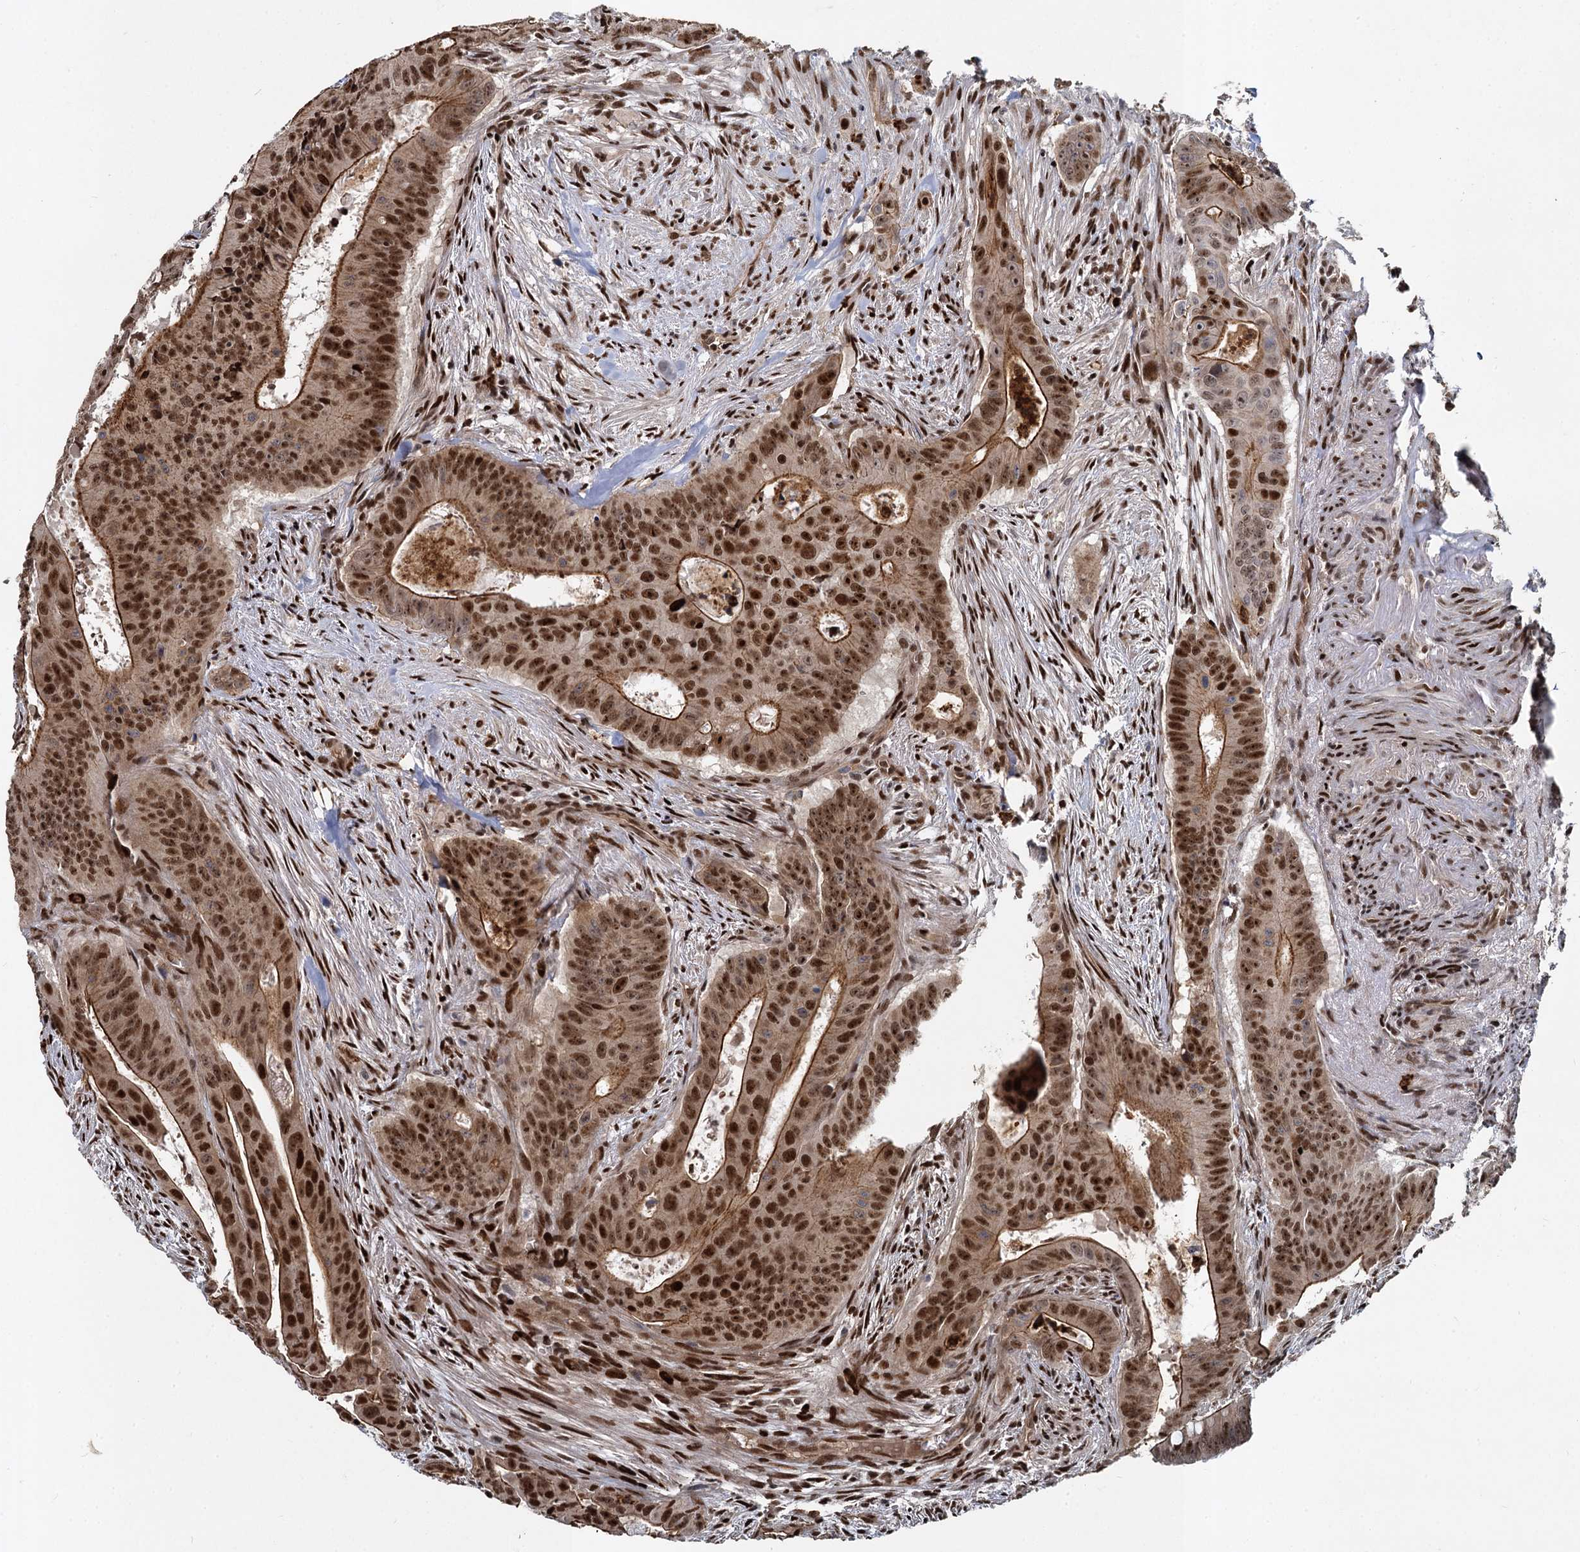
{"staining": {"intensity": "strong", "quantity": ">75%", "location": "cytoplasmic/membranous,nuclear"}, "tissue": "colorectal cancer", "cell_type": "Tumor cells", "image_type": "cancer", "snomed": [{"axis": "morphology", "description": "Adenocarcinoma, NOS"}, {"axis": "topography", "description": "Rectum"}], "caption": "The photomicrograph shows staining of adenocarcinoma (colorectal), revealing strong cytoplasmic/membranous and nuclear protein staining (brown color) within tumor cells.", "gene": "ANKRD49", "patient": {"sex": "female", "age": 75}}